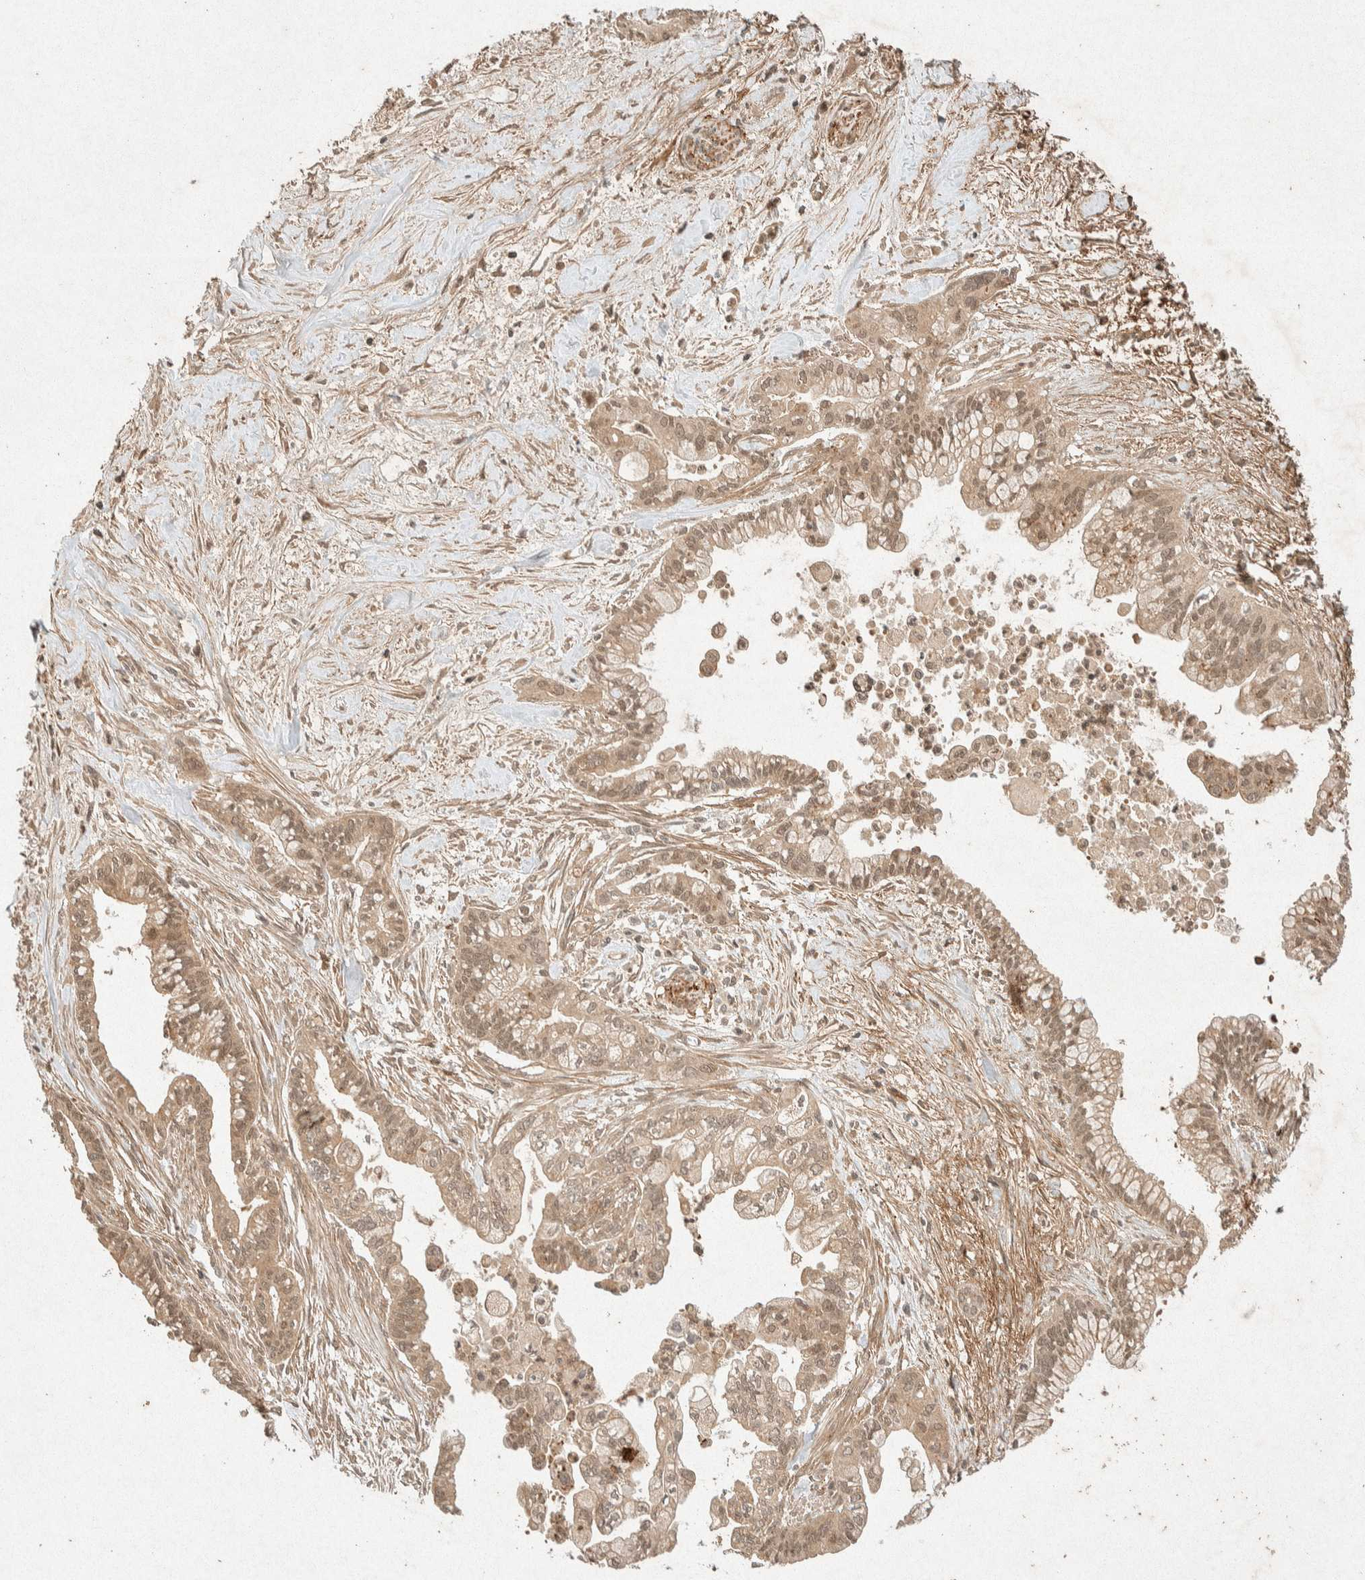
{"staining": {"intensity": "weak", "quantity": ">75%", "location": "cytoplasmic/membranous,nuclear"}, "tissue": "pancreatic cancer", "cell_type": "Tumor cells", "image_type": "cancer", "snomed": [{"axis": "morphology", "description": "Adenocarcinoma, NOS"}, {"axis": "topography", "description": "Pancreas"}], "caption": "Adenocarcinoma (pancreatic) stained with a brown dye demonstrates weak cytoplasmic/membranous and nuclear positive expression in approximately >75% of tumor cells.", "gene": "THRA", "patient": {"sex": "male", "age": 70}}